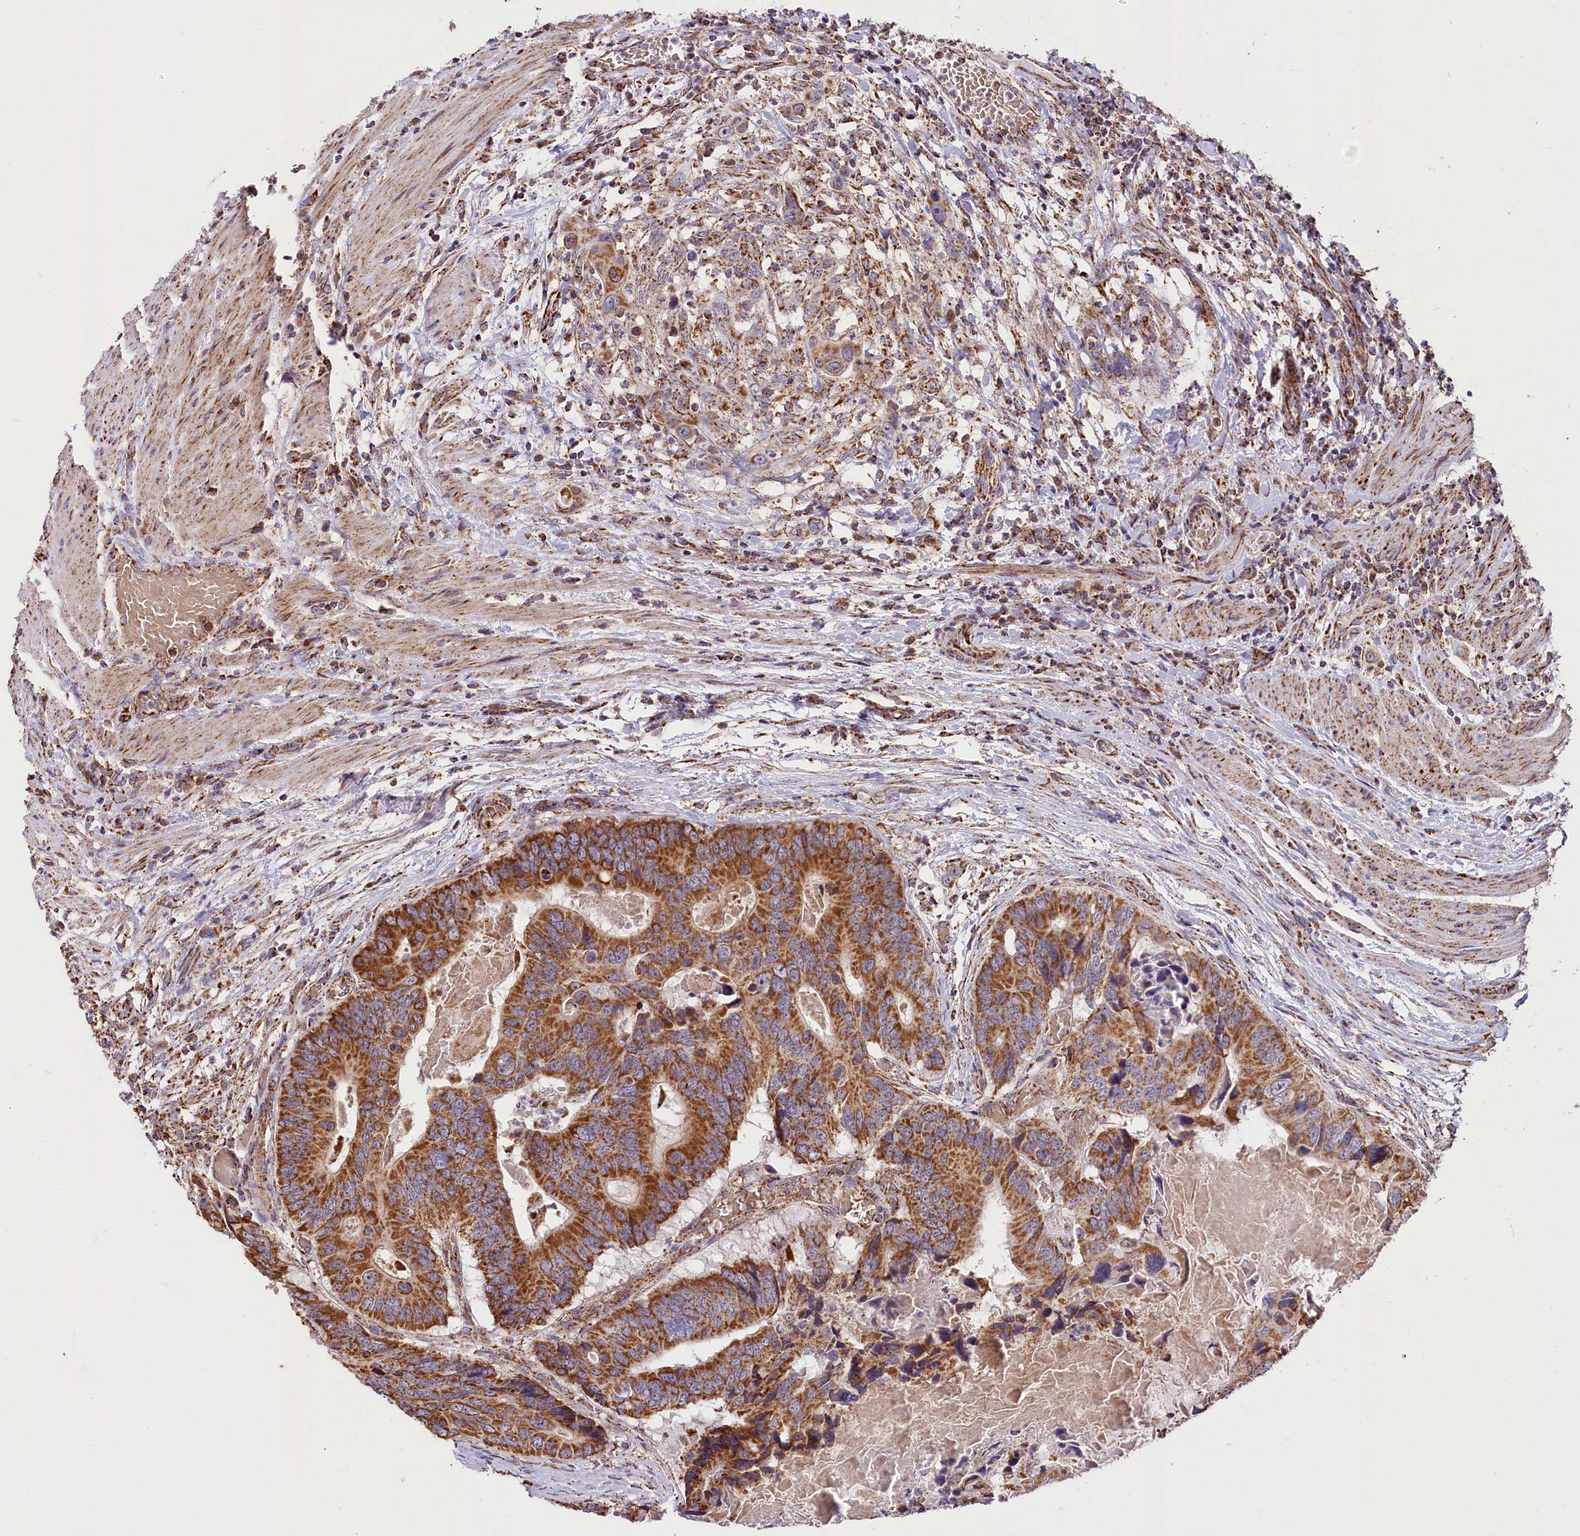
{"staining": {"intensity": "strong", "quantity": ">75%", "location": "cytoplasmic/membranous"}, "tissue": "colorectal cancer", "cell_type": "Tumor cells", "image_type": "cancer", "snomed": [{"axis": "morphology", "description": "Adenocarcinoma, NOS"}, {"axis": "topography", "description": "Colon"}], "caption": "This histopathology image exhibits immunohistochemistry (IHC) staining of human colorectal cancer, with high strong cytoplasmic/membranous positivity in approximately >75% of tumor cells.", "gene": "NDUFA8", "patient": {"sex": "male", "age": 84}}